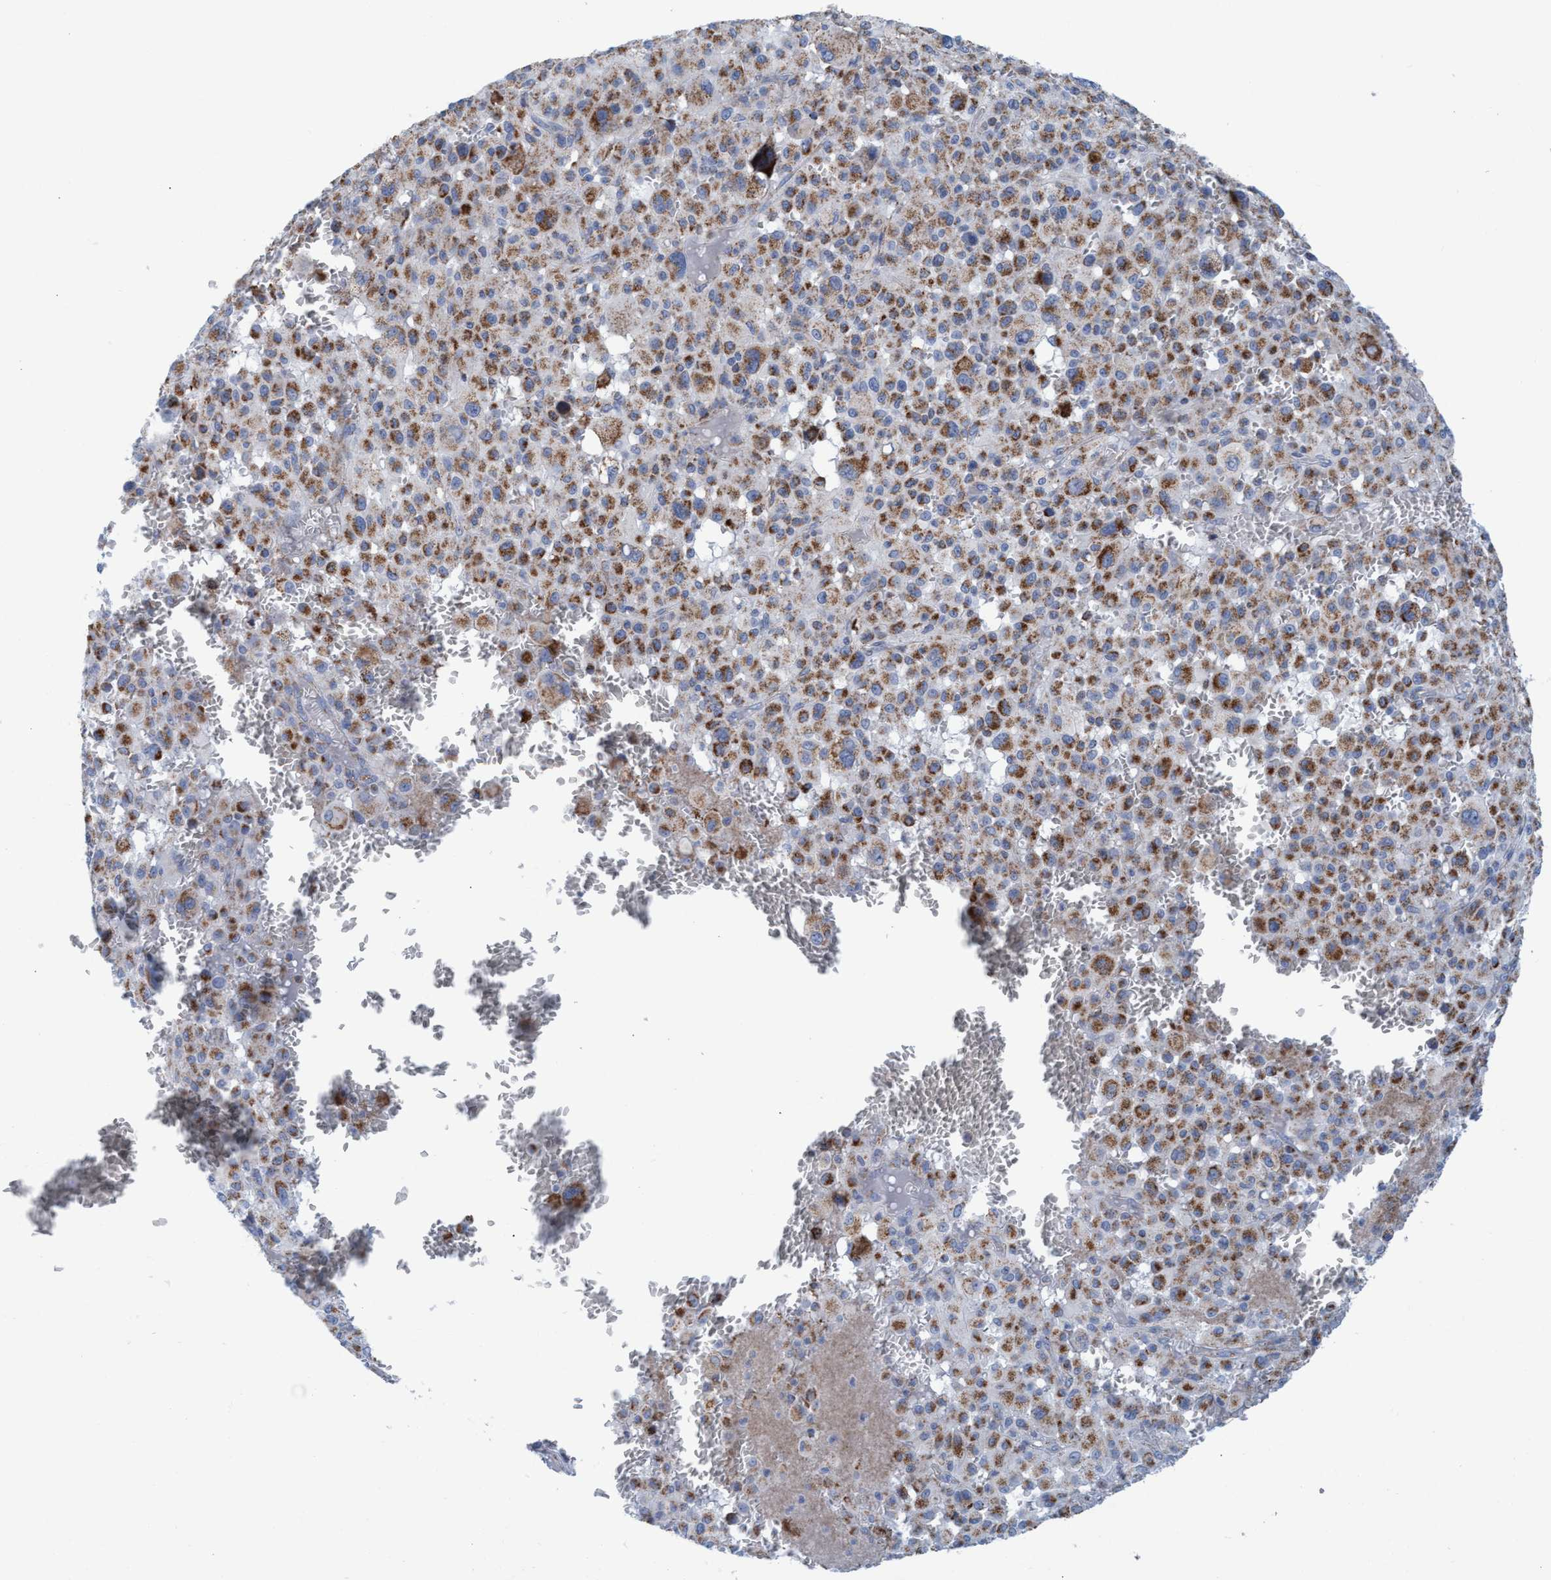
{"staining": {"intensity": "moderate", "quantity": ">75%", "location": "cytoplasmic/membranous"}, "tissue": "melanoma", "cell_type": "Tumor cells", "image_type": "cancer", "snomed": [{"axis": "morphology", "description": "Malignant melanoma, Metastatic site"}, {"axis": "topography", "description": "Skin"}], "caption": "Protein analysis of malignant melanoma (metastatic site) tissue displays moderate cytoplasmic/membranous staining in about >75% of tumor cells. (IHC, brightfield microscopy, high magnification).", "gene": "GGA3", "patient": {"sex": "female", "age": 74}}